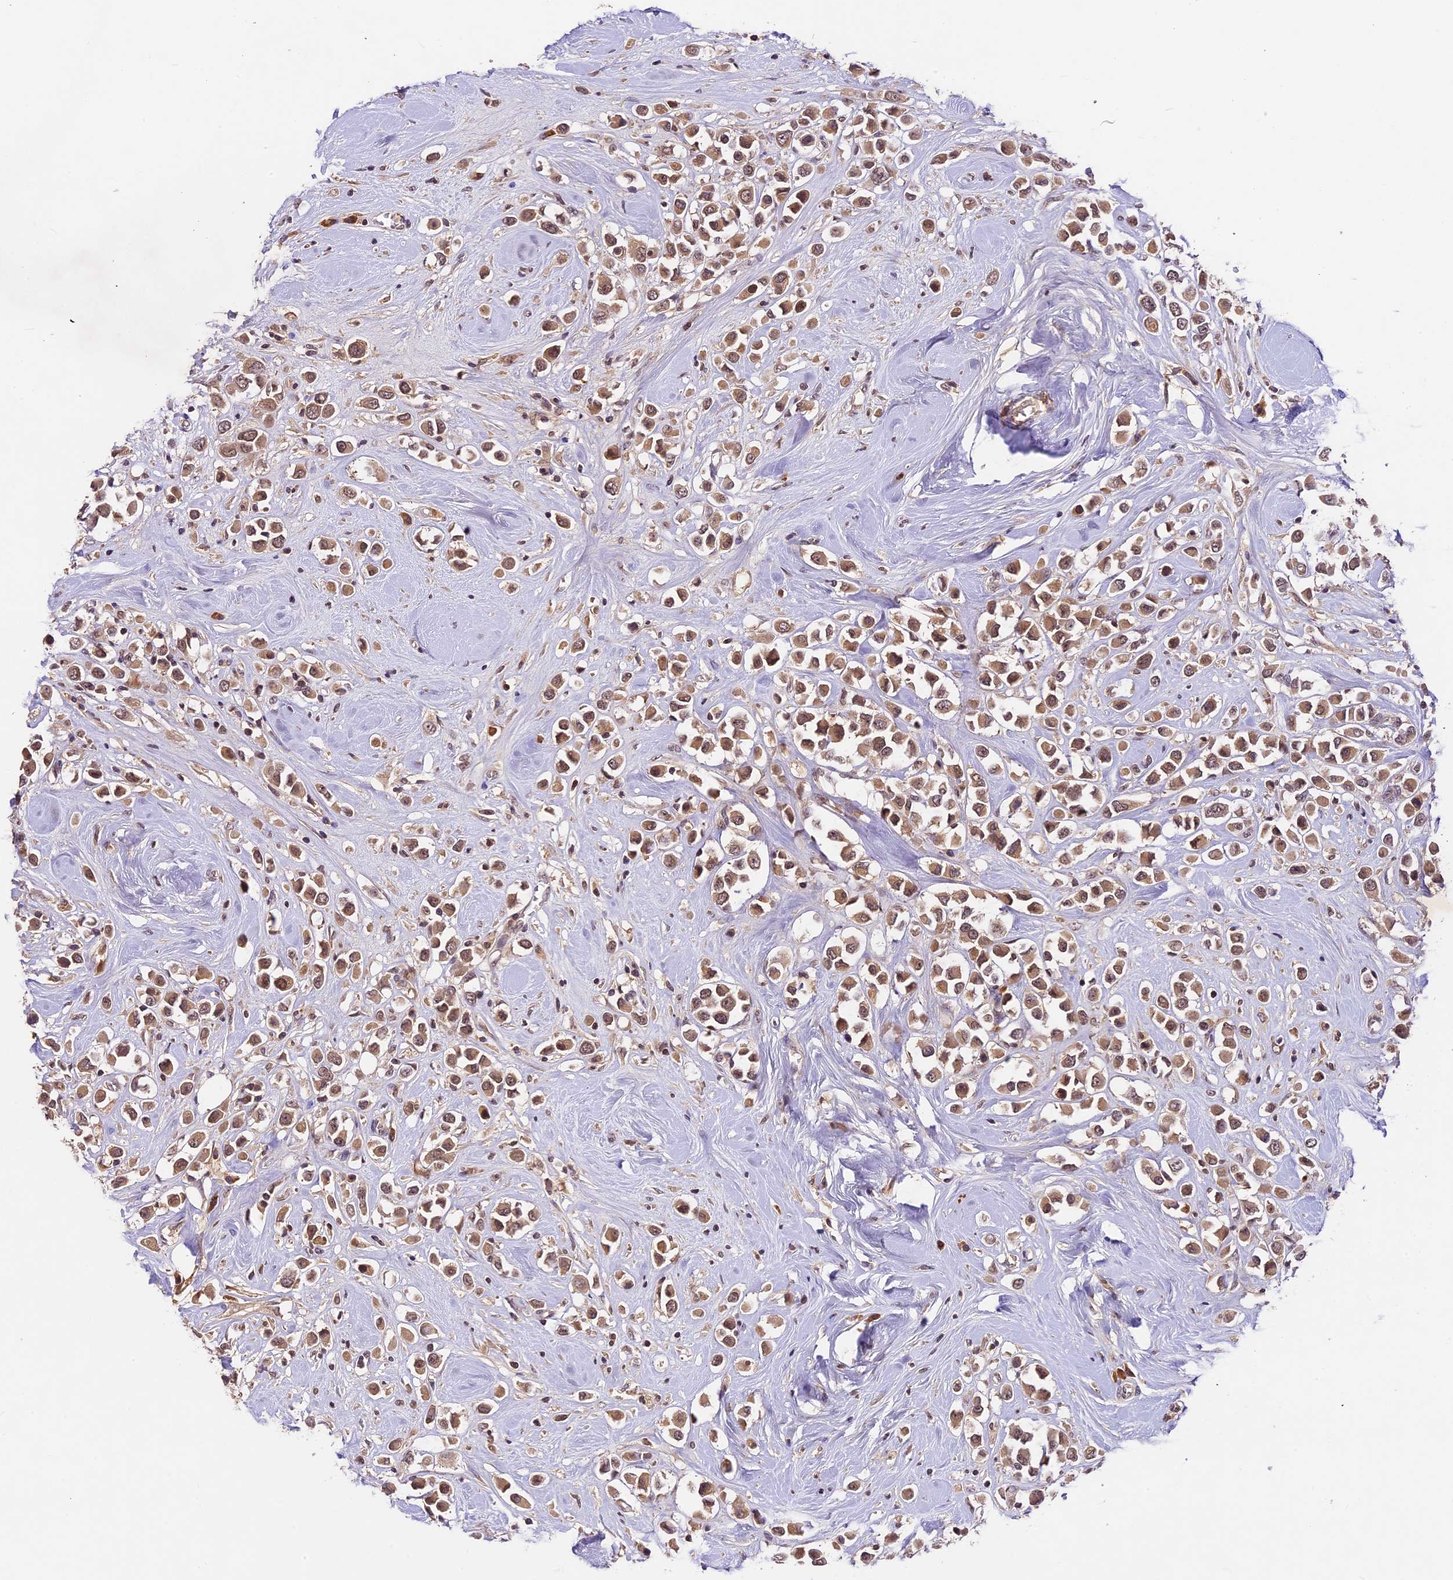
{"staining": {"intensity": "moderate", "quantity": ">75%", "location": "cytoplasmic/membranous,nuclear"}, "tissue": "breast cancer", "cell_type": "Tumor cells", "image_type": "cancer", "snomed": [{"axis": "morphology", "description": "Duct carcinoma"}, {"axis": "topography", "description": "Breast"}], "caption": "Brown immunohistochemical staining in breast cancer (infiltrating ductal carcinoma) demonstrates moderate cytoplasmic/membranous and nuclear expression in approximately >75% of tumor cells.", "gene": "ATP10A", "patient": {"sex": "female", "age": 61}}